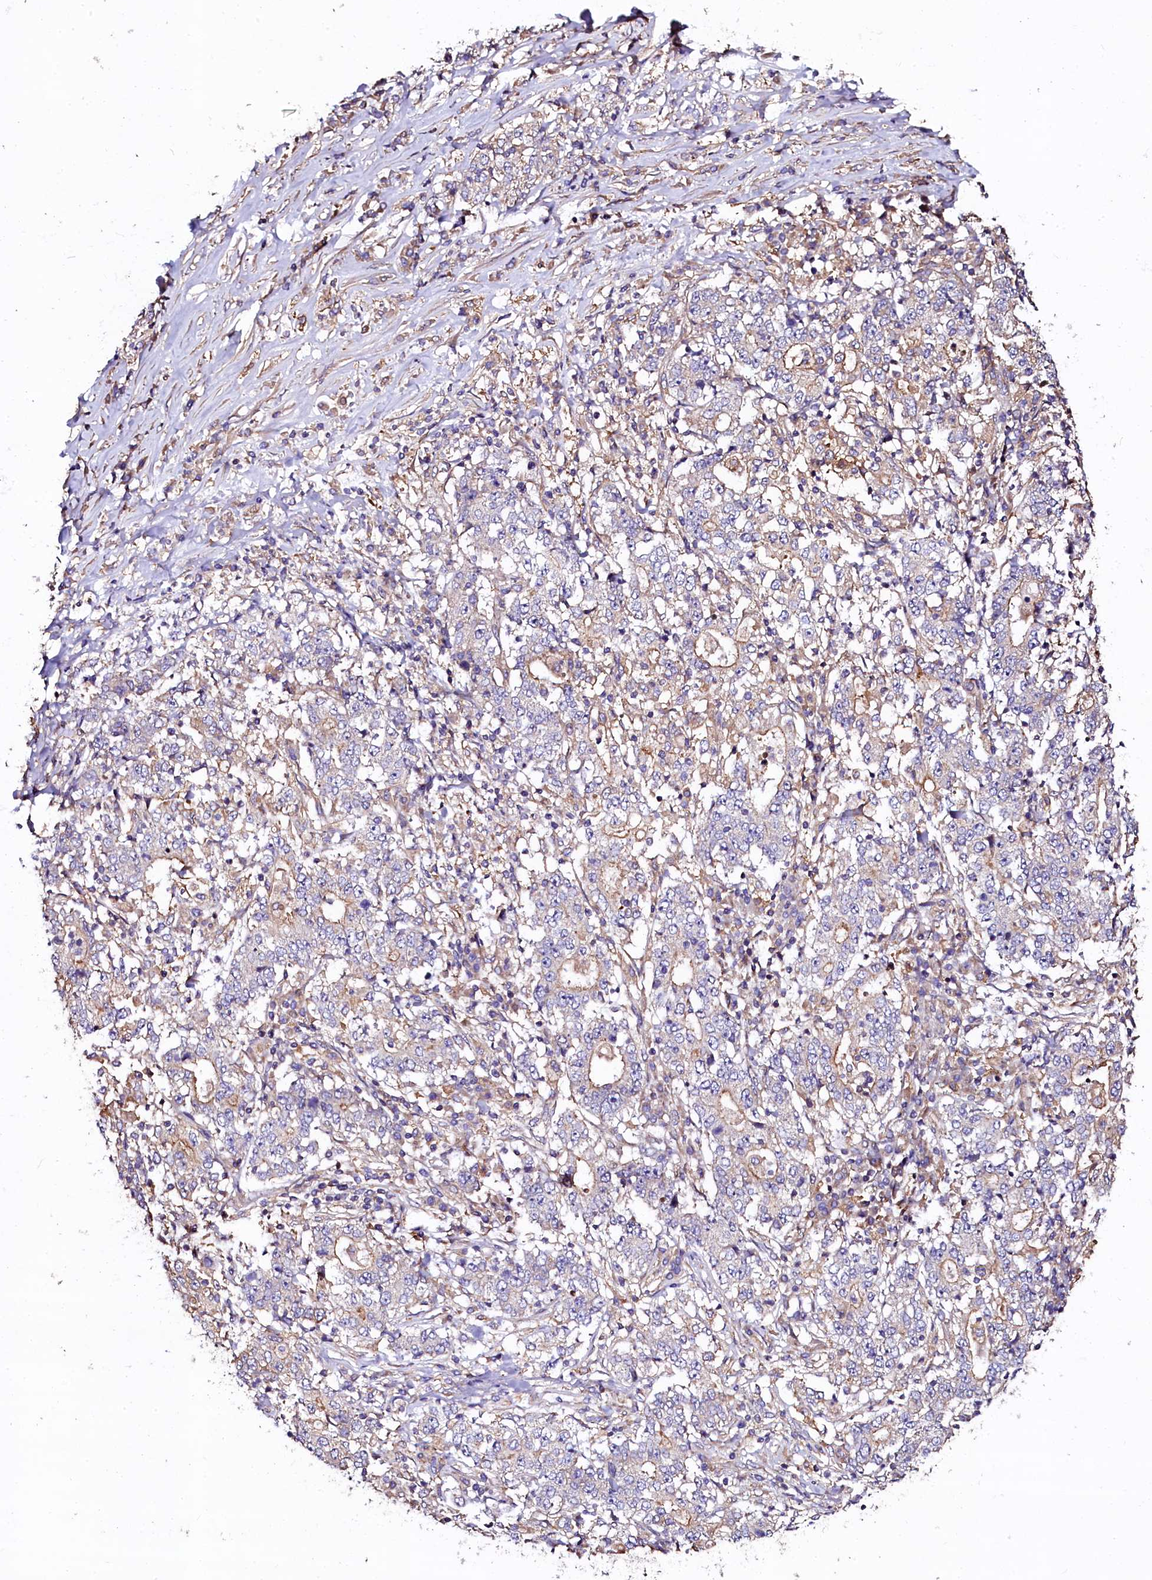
{"staining": {"intensity": "weak", "quantity": "<25%", "location": "cytoplasmic/membranous"}, "tissue": "stomach cancer", "cell_type": "Tumor cells", "image_type": "cancer", "snomed": [{"axis": "morphology", "description": "Adenocarcinoma, NOS"}, {"axis": "topography", "description": "Stomach"}], "caption": "A photomicrograph of human stomach cancer is negative for staining in tumor cells.", "gene": "APPL2", "patient": {"sex": "male", "age": 59}}